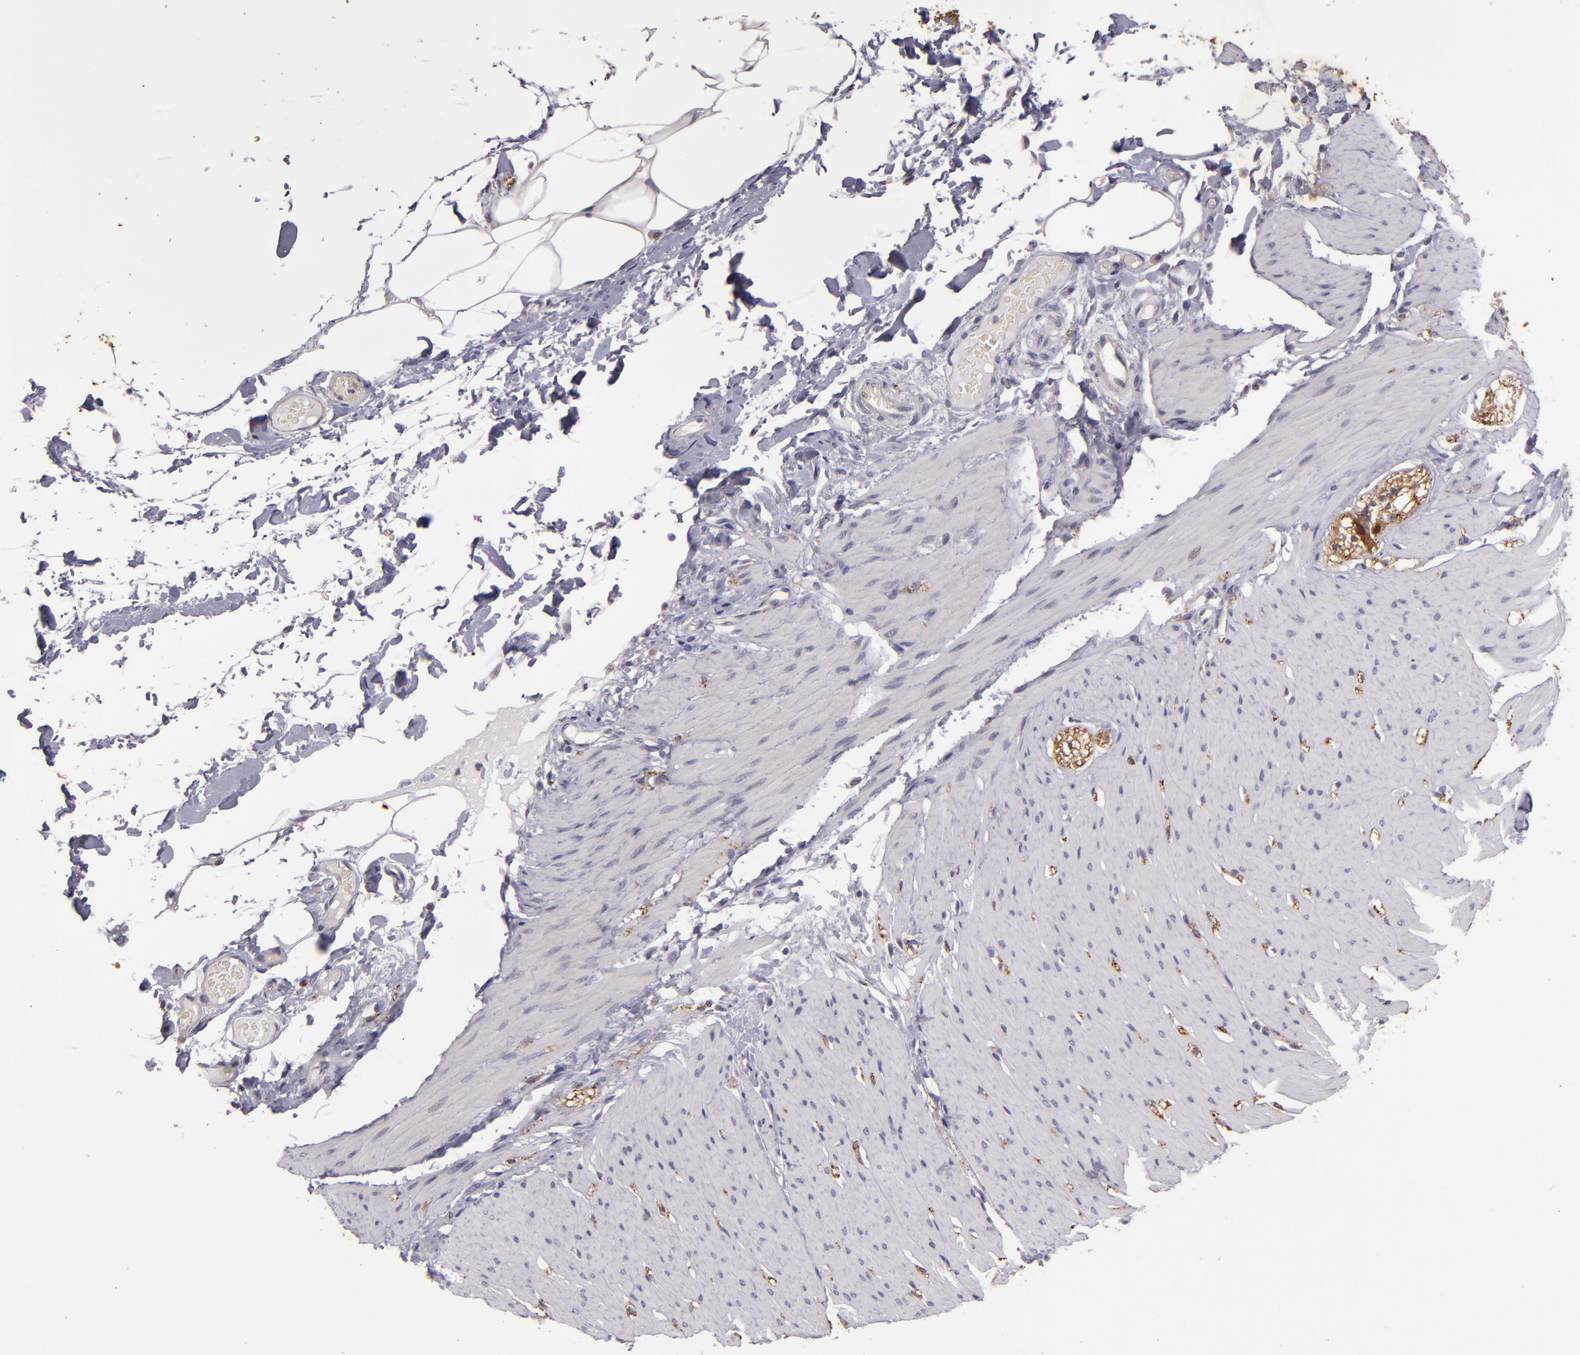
{"staining": {"intensity": "negative", "quantity": "none", "location": "none"}, "tissue": "smooth muscle", "cell_type": "Smooth muscle cells", "image_type": "normal", "snomed": [{"axis": "morphology", "description": "Normal tissue, NOS"}, {"axis": "topography", "description": "Smooth muscle"}, {"axis": "topography", "description": "Colon"}], "caption": "High power microscopy image of an immunohistochemistry photomicrograph of unremarkable smooth muscle, revealing no significant positivity in smooth muscle cells.", "gene": "SNCB", "patient": {"sex": "male", "age": 67}}